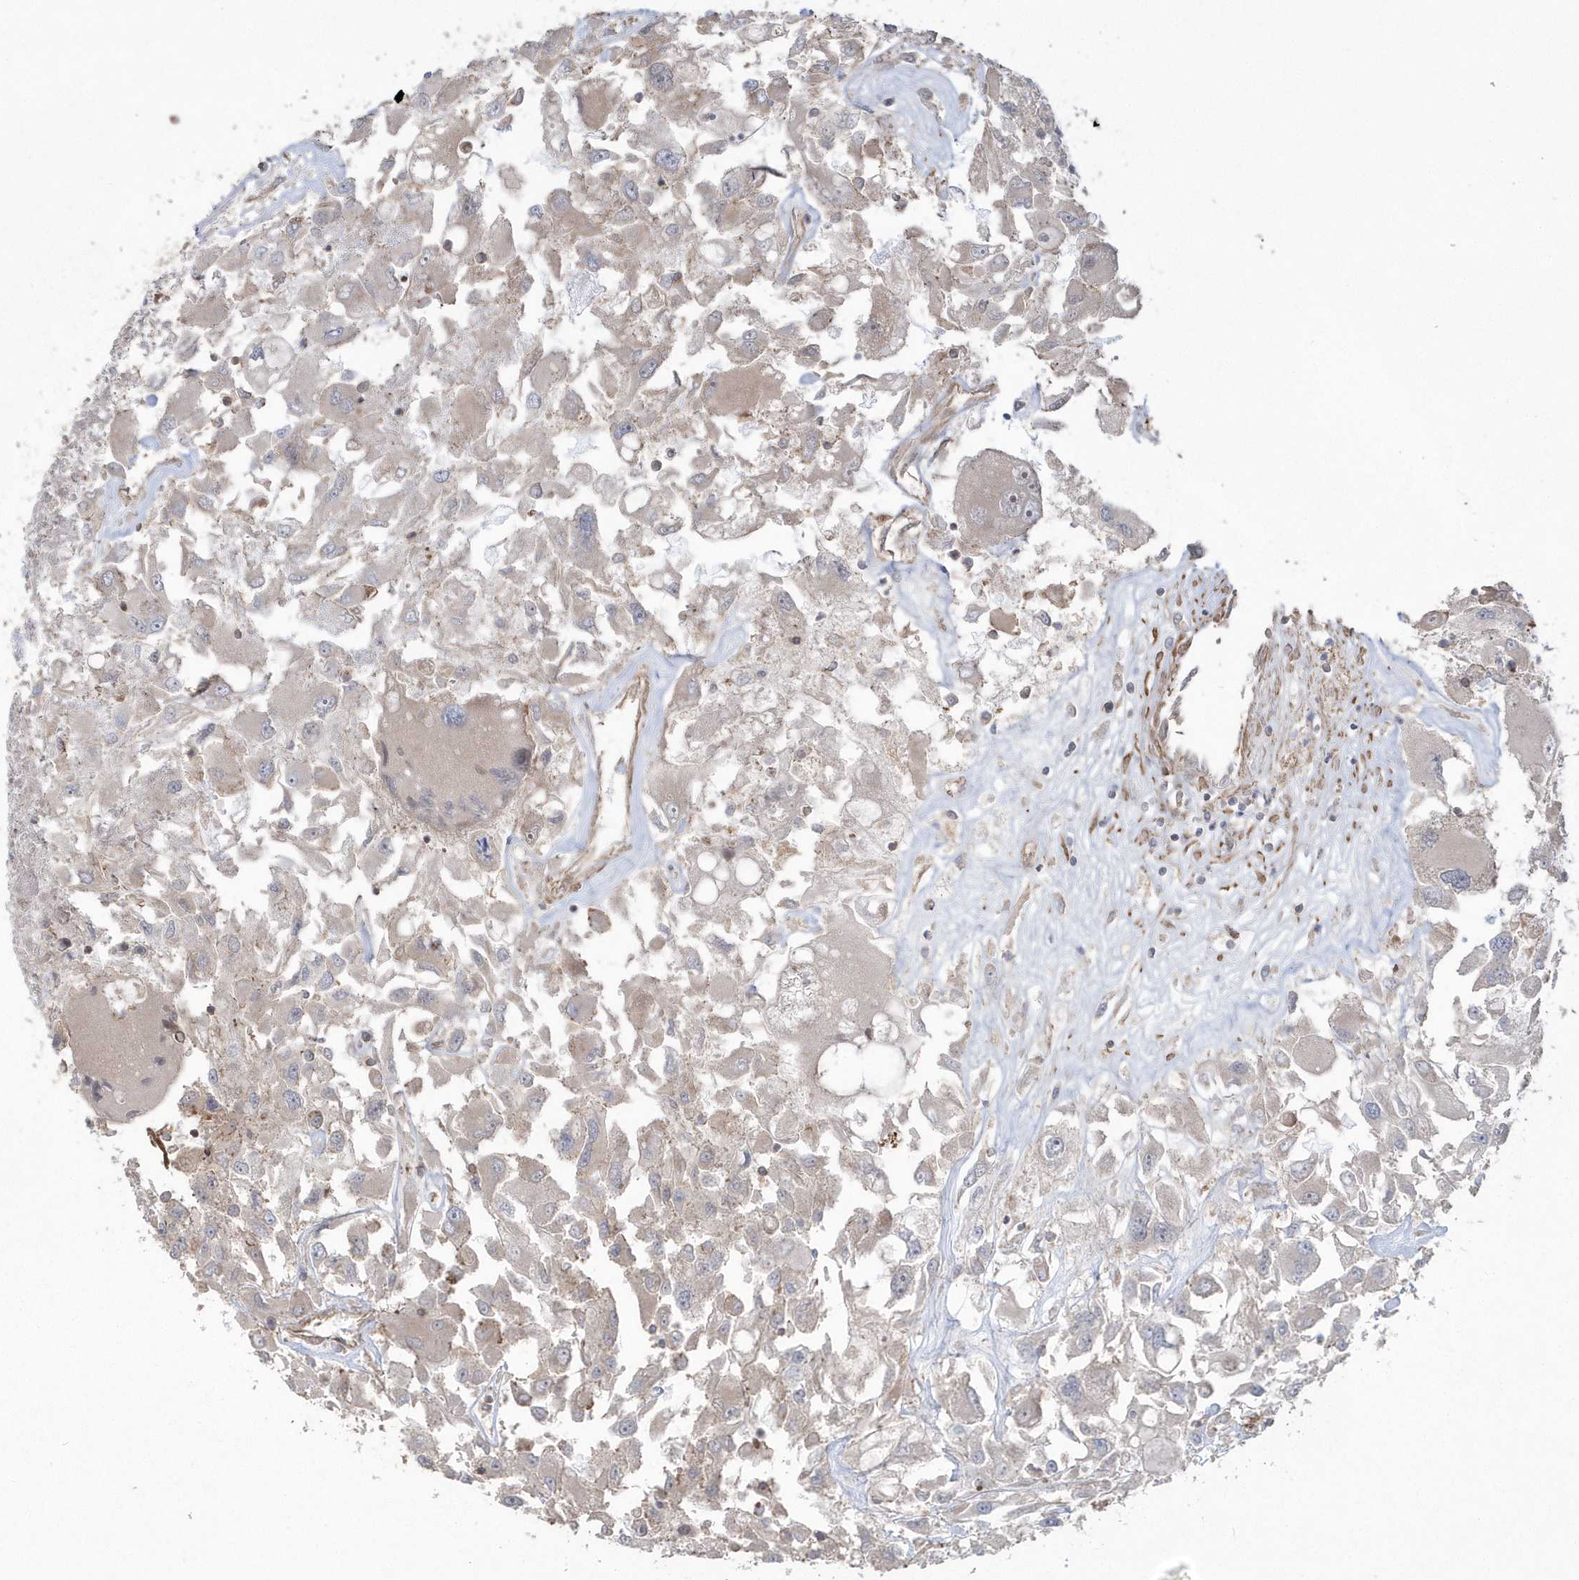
{"staining": {"intensity": "weak", "quantity": "<25%", "location": "cytoplasmic/membranous"}, "tissue": "renal cancer", "cell_type": "Tumor cells", "image_type": "cancer", "snomed": [{"axis": "morphology", "description": "Adenocarcinoma, NOS"}, {"axis": "topography", "description": "Kidney"}], "caption": "Tumor cells are negative for protein expression in human renal cancer.", "gene": "ARMC8", "patient": {"sex": "female", "age": 52}}